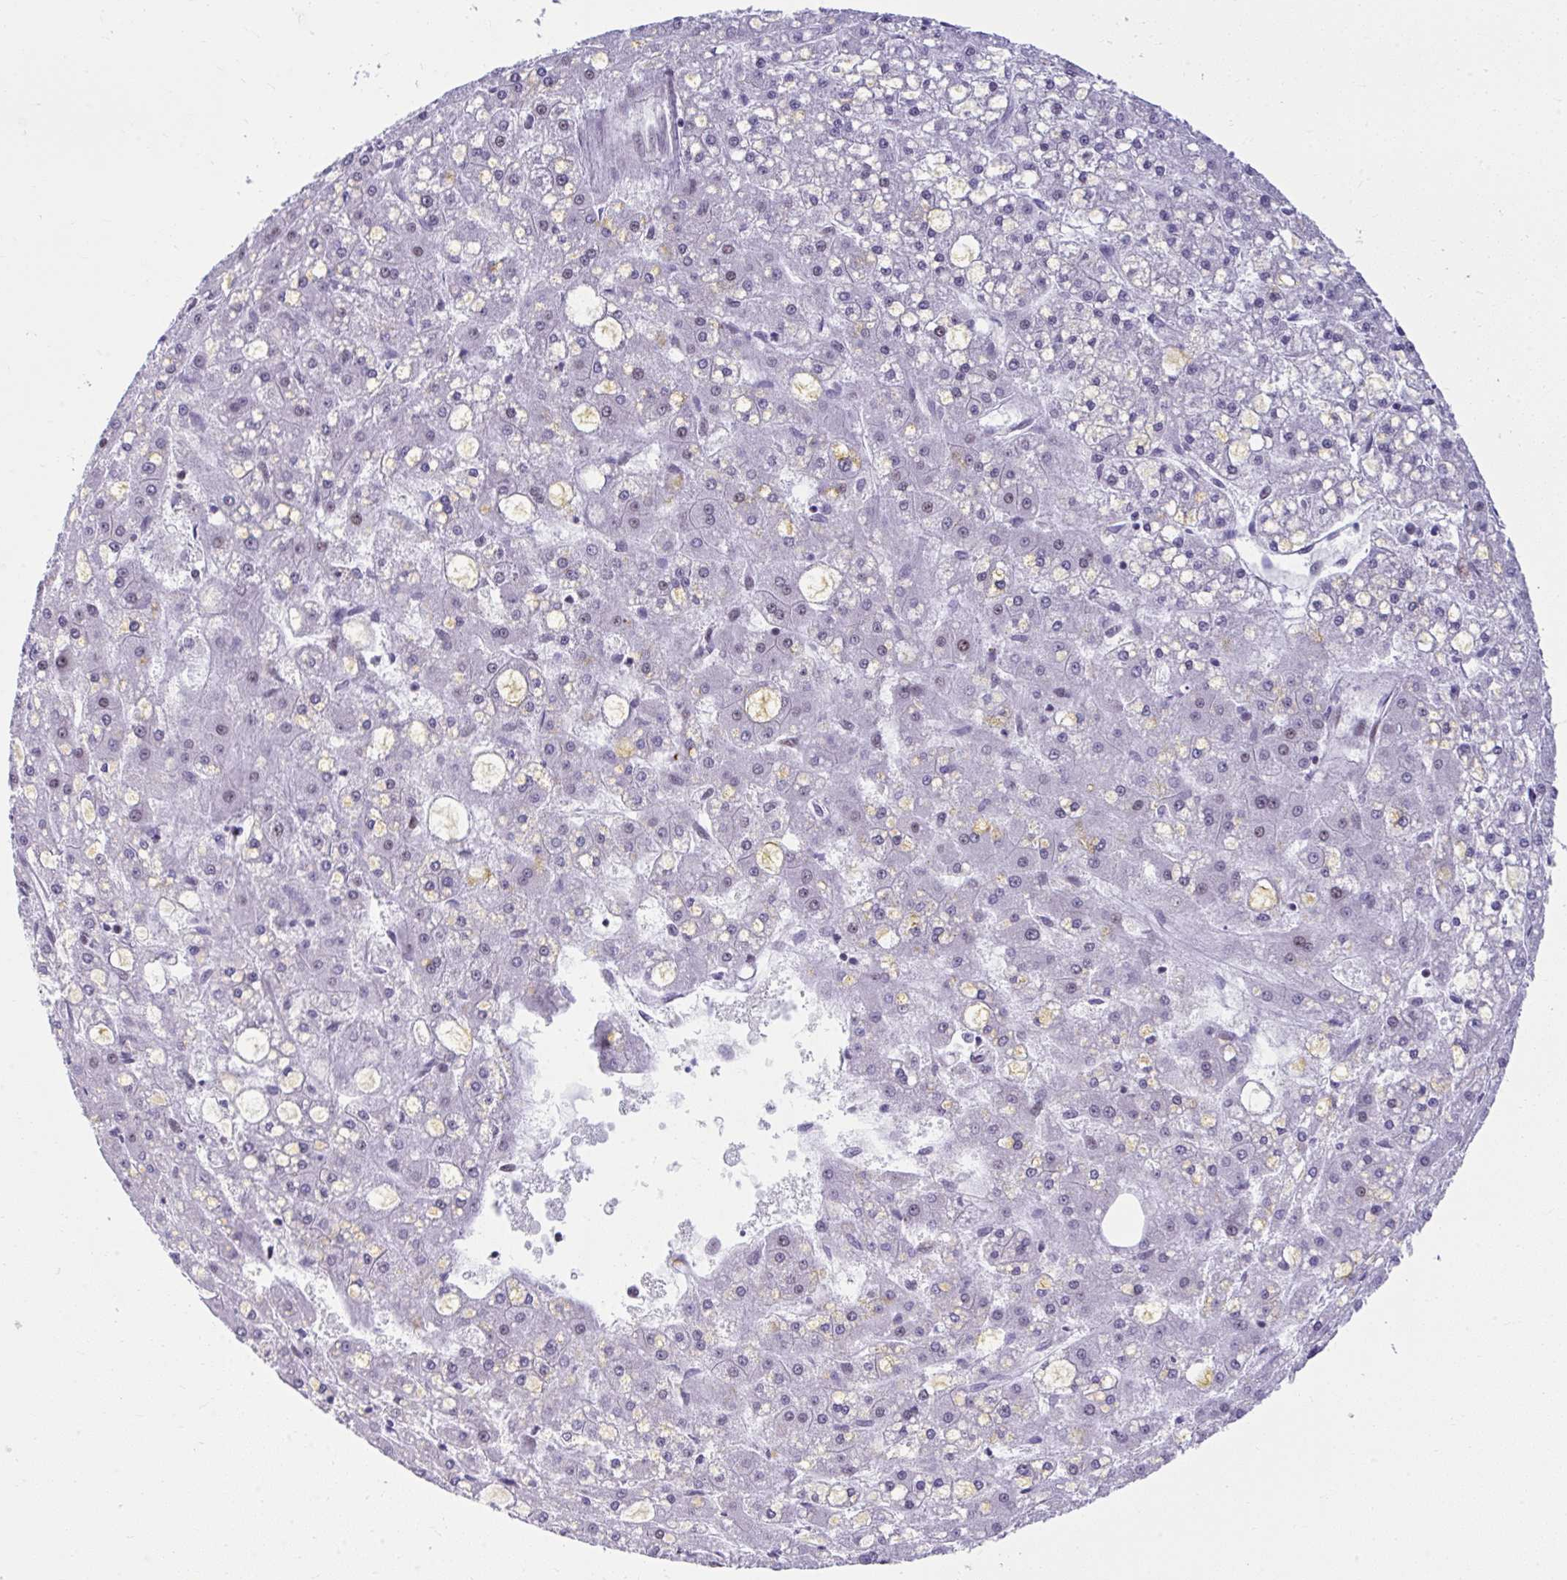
{"staining": {"intensity": "negative", "quantity": "none", "location": "none"}, "tissue": "liver cancer", "cell_type": "Tumor cells", "image_type": "cancer", "snomed": [{"axis": "morphology", "description": "Carcinoma, Hepatocellular, NOS"}, {"axis": "topography", "description": "Liver"}], "caption": "Histopathology image shows no protein staining in tumor cells of liver hepatocellular carcinoma tissue.", "gene": "SLC35C2", "patient": {"sex": "male", "age": 67}}